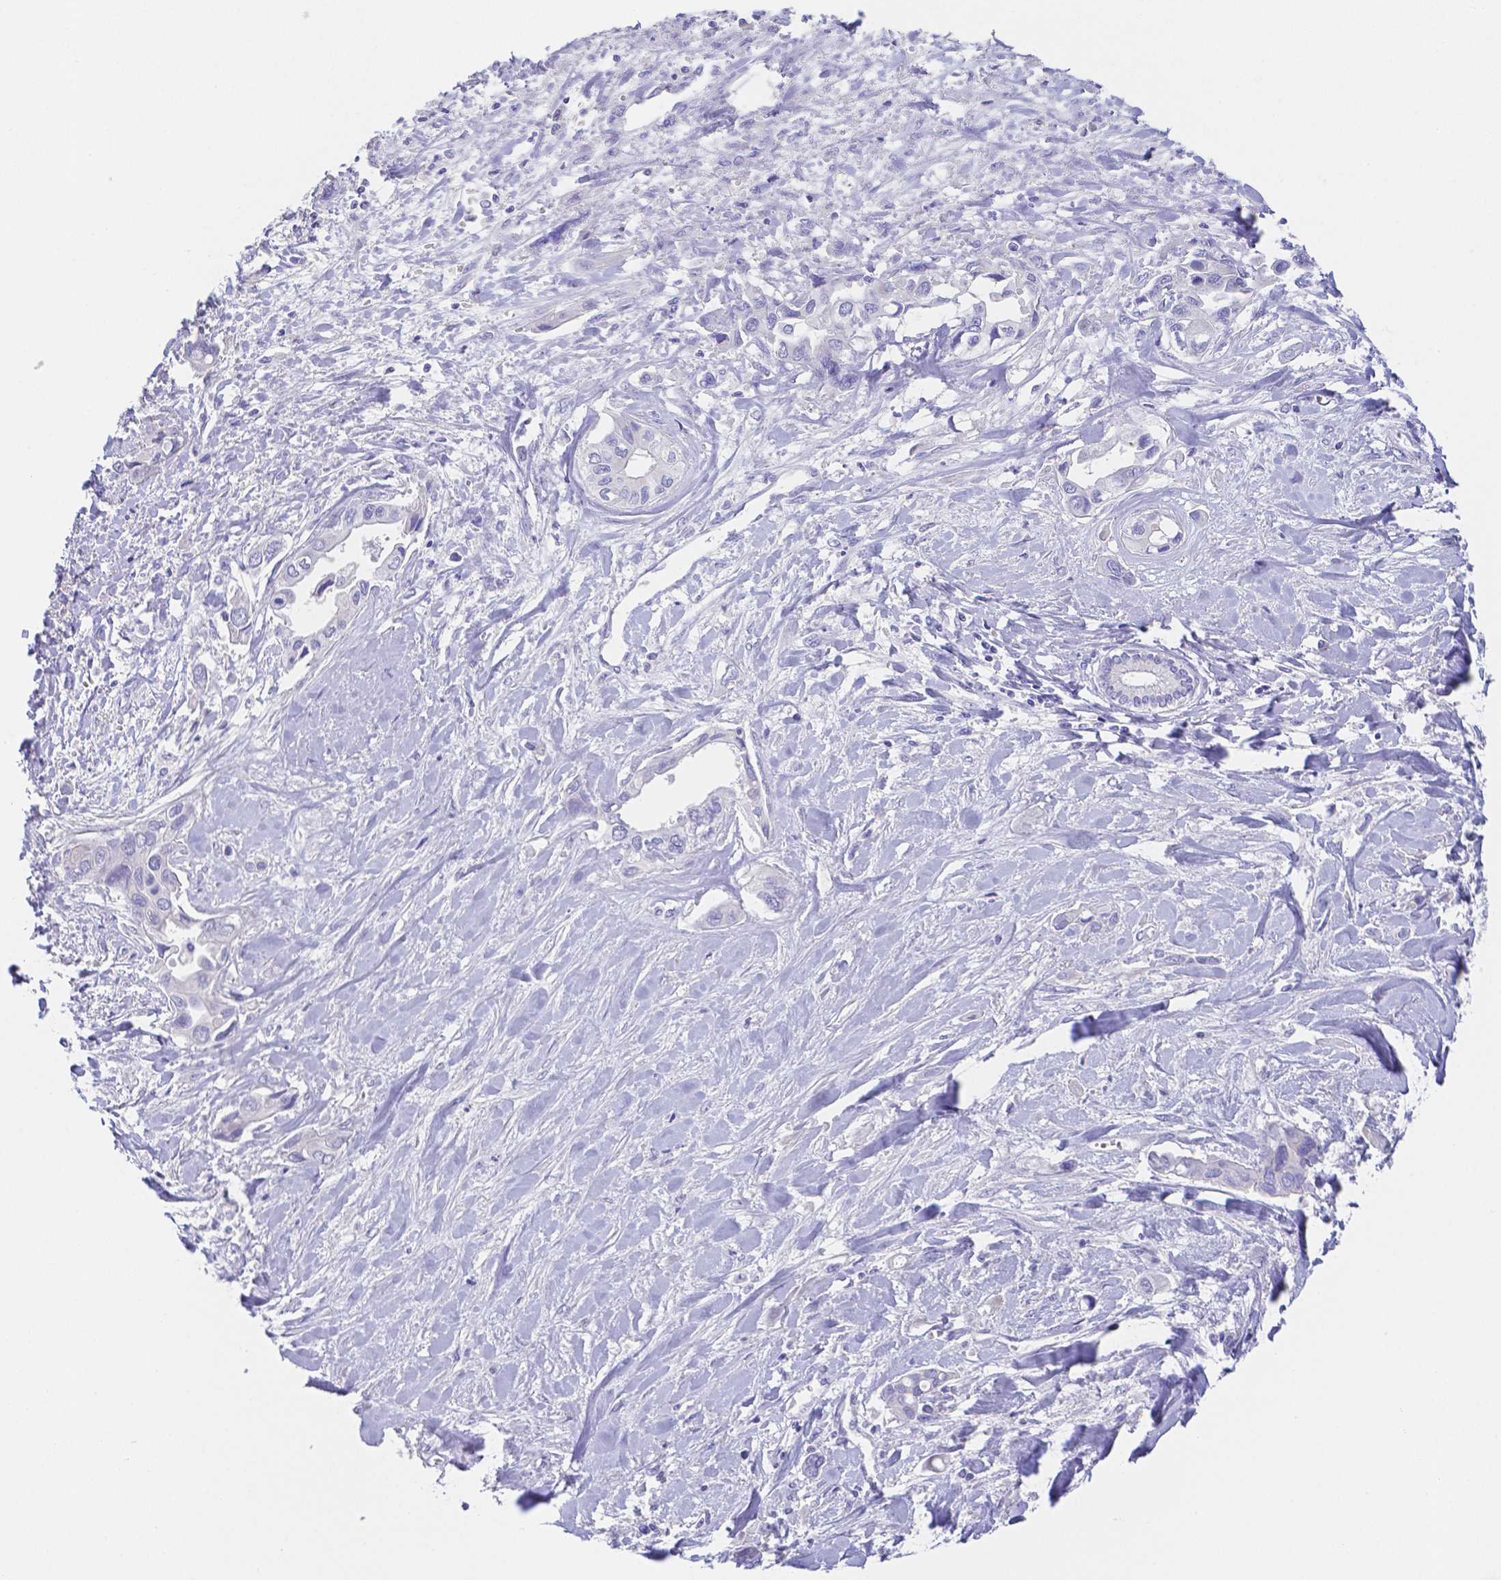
{"staining": {"intensity": "negative", "quantity": "none", "location": "none"}, "tissue": "liver cancer", "cell_type": "Tumor cells", "image_type": "cancer", "snomed": [{"axis": "morphology", "description": "Cholangiocarcinoma"}, {"axis": "topography", "description": "Liver"}], "caption": "Tumor cells show no significant staining in liver cancer (cholangiocarcinoma). (Stains: DAB immunohistochemistry with hematoxylin counter stain, Microscopy: brightfield microscopy at high magnification).", "gene": "ZG16B", "patient": {"sex": "female", "age": 64}}